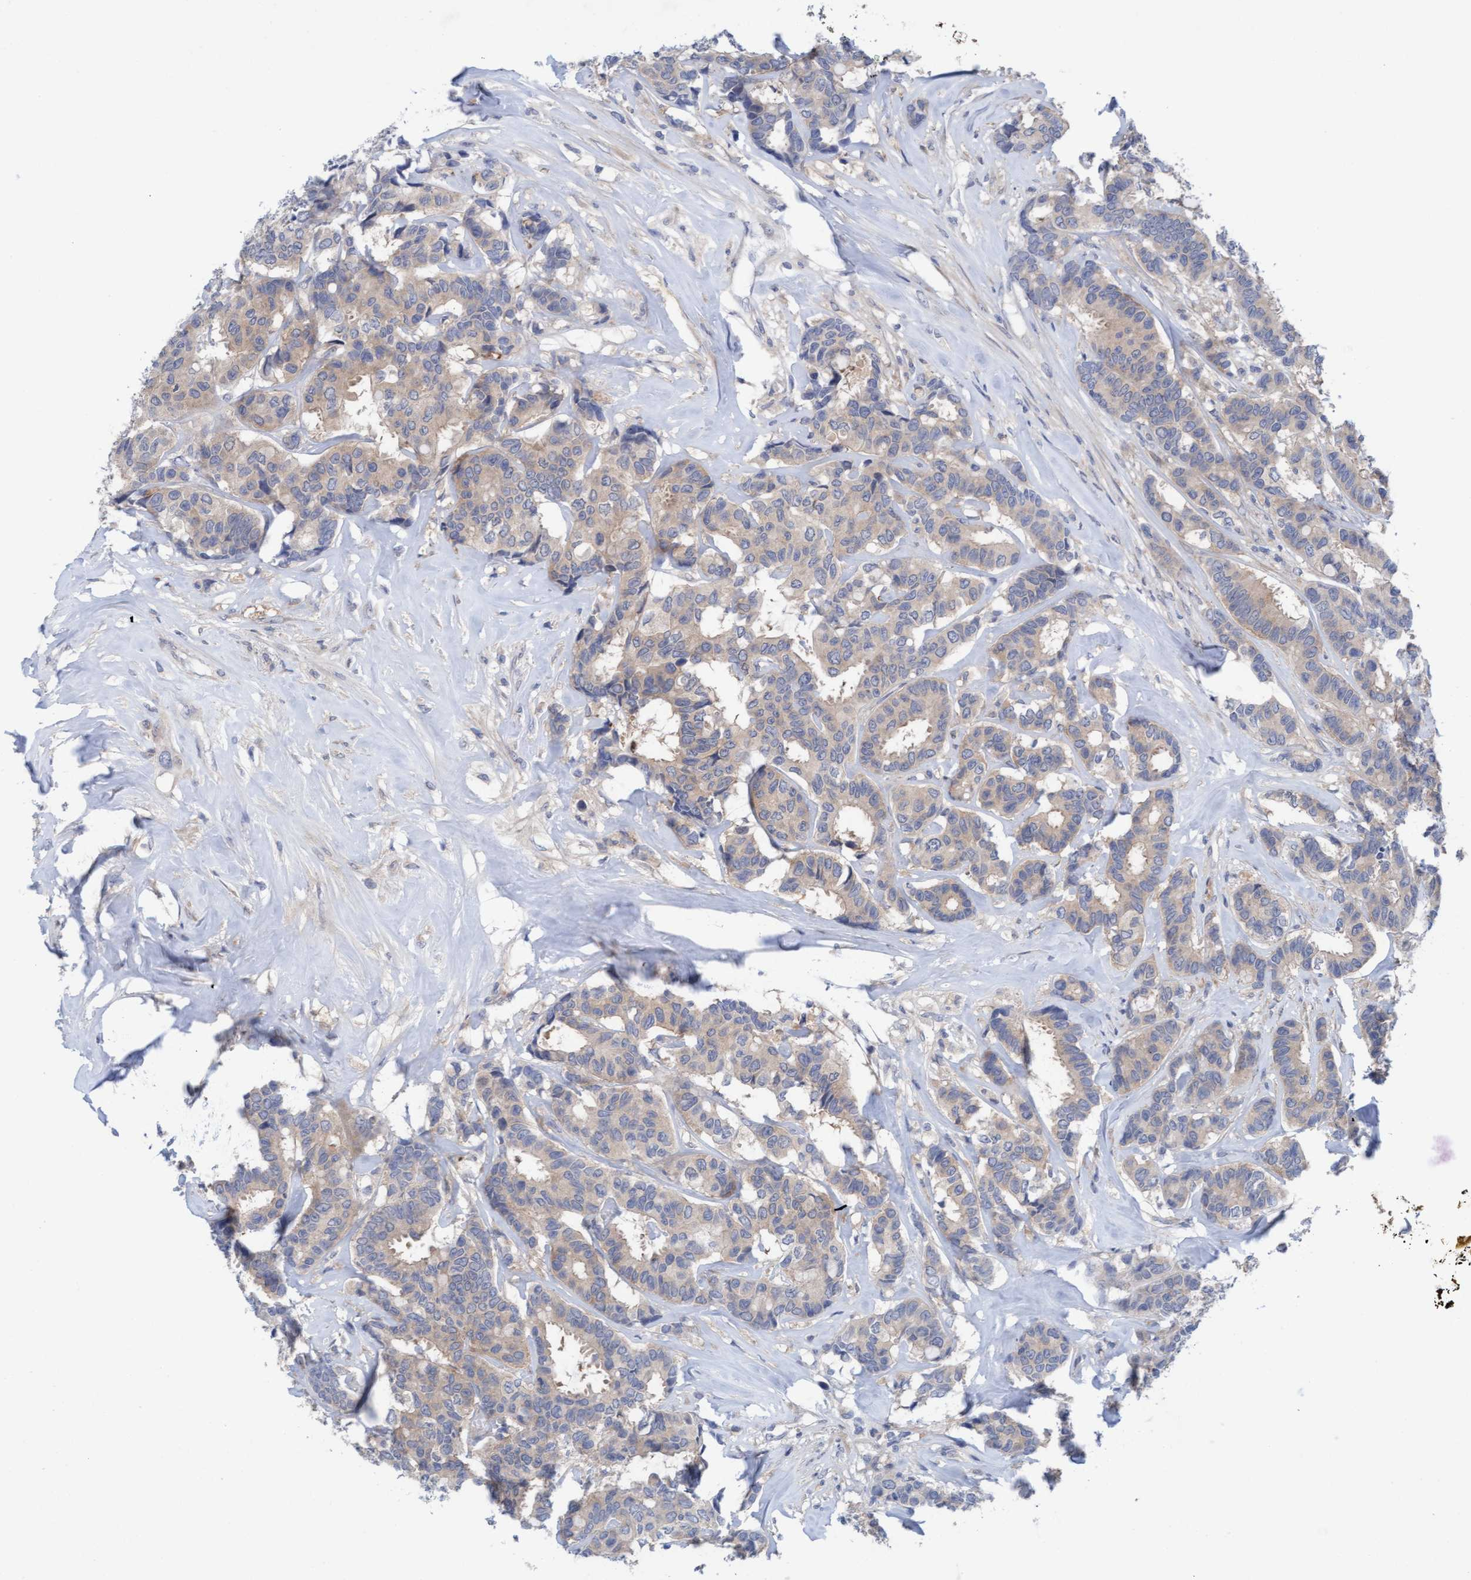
{"staining": {"intensity": "weak", "quantity": "25%-75%", "location": "cytoplasmic/membranous"}, "tissue": "breast cancer", "cell_type": "Tumor cells", "image_type": "cancer", "snomed": [{"axis": "morphology", "description": "Duct carcinoma"}, {"axis": "topography", "description": "Breast"}], "caption": "IHC image of infiltrating ductal carcinoma (breast) stained for a protein (brown), which reveals low levels of weak cytoplasmic/membranous expression in approximately 25%-75% of tumor cells.", "gene": "PLCD1", "patient": {"sex": "female", "age": 87}}